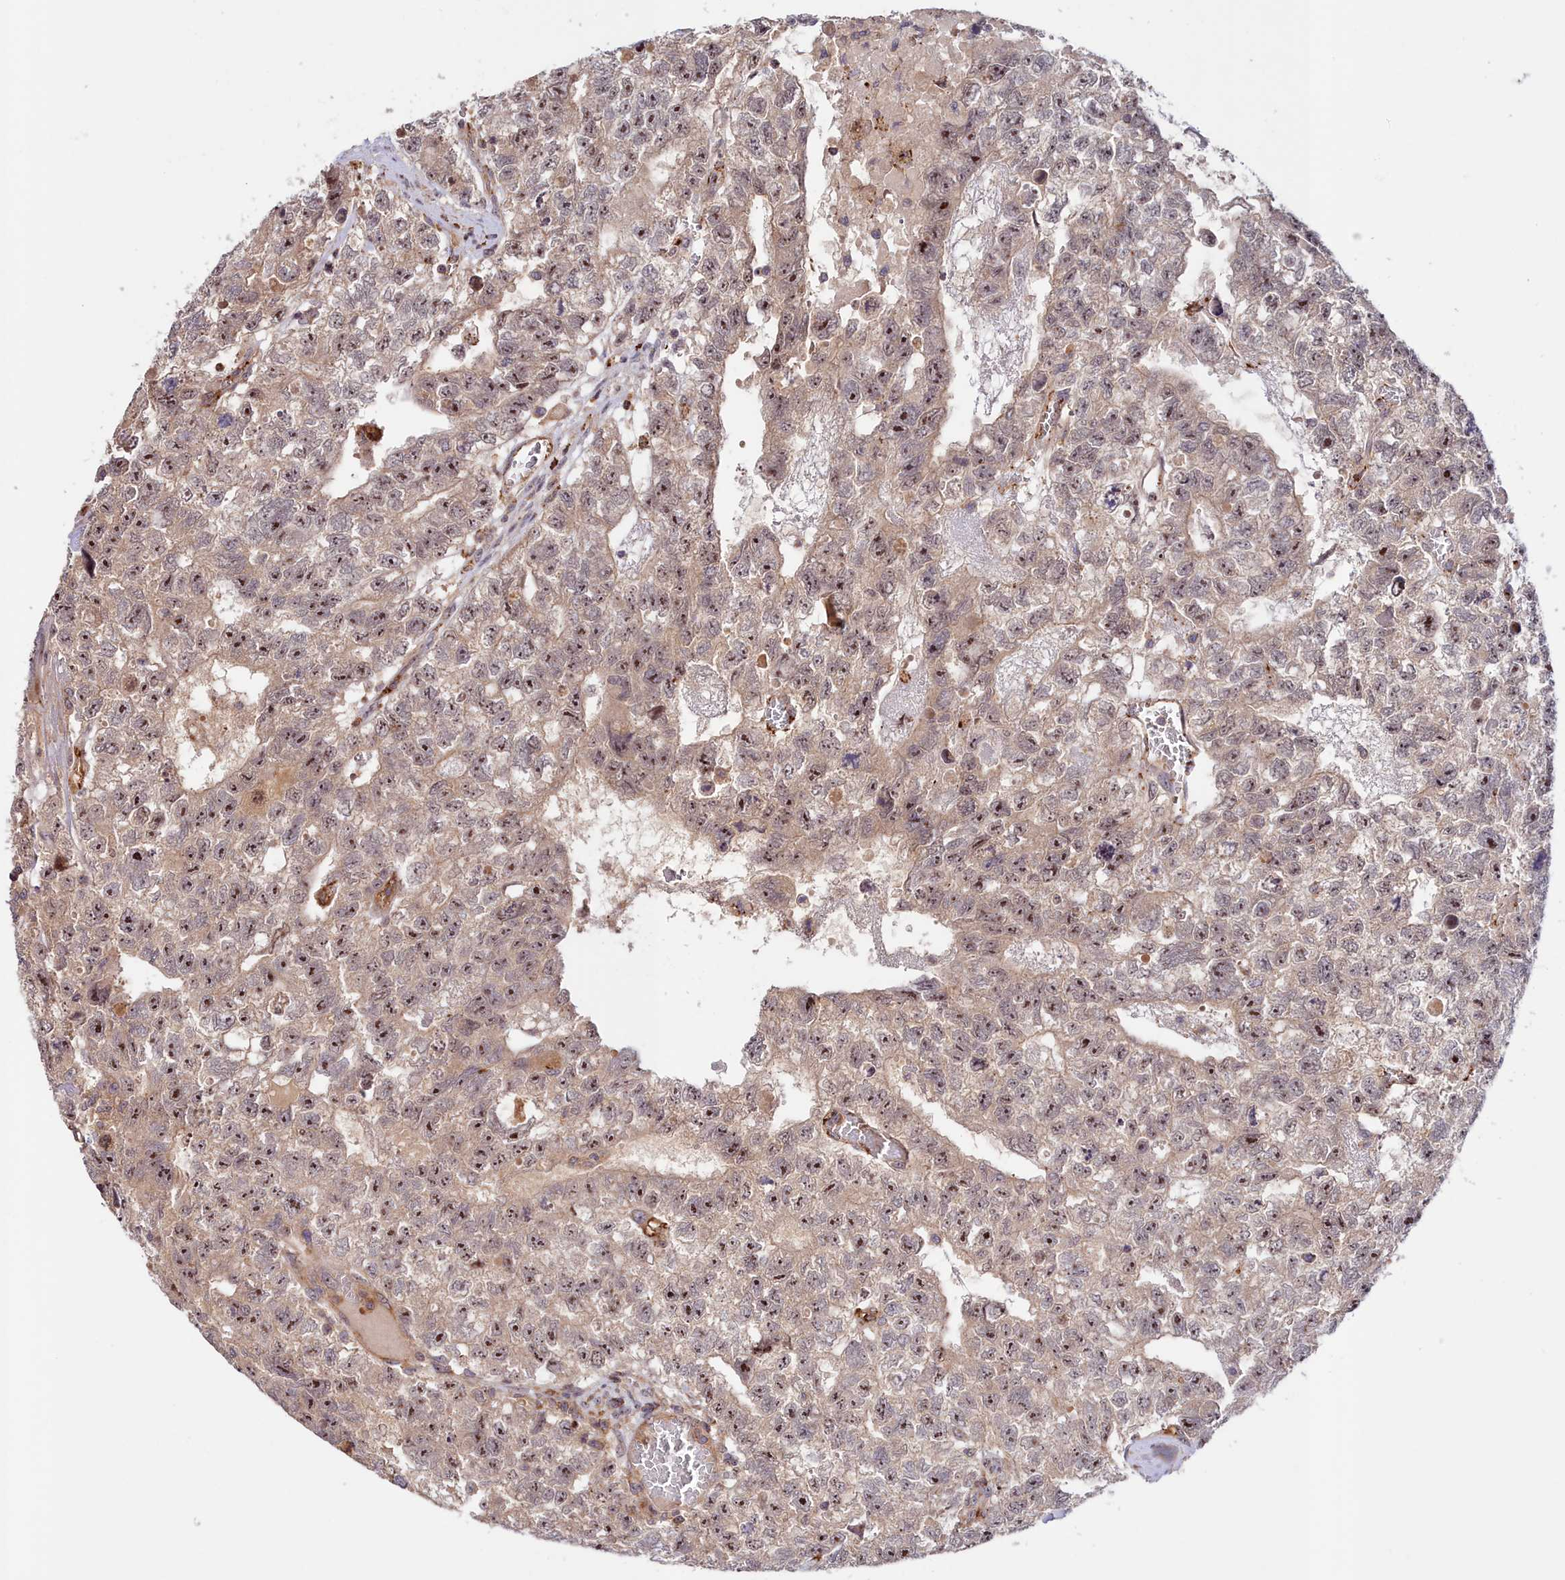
{"staining": {"intensity": "strong", "quantity": ">75%", "location": "cytoplasmic/membranous"}, "tissue": "testis cancer", "cell_type": "Tumor cells", "image_type": "cancer", "snomed": [{"axis": "morphology", "description": "Carcinoma, Embryonal, NOS"}, {"axis": "topography", "description": "Testis"}], "caption": "High-power microscopy captured an immunohistochemistry image of testis cancer (embryonal carcinoma), revealing strong cytoplasmic/membranous expression in approximately >75% of tumor cells.", "gene": "NEURL4", "patient": {"sex": "male", "age": 26}}